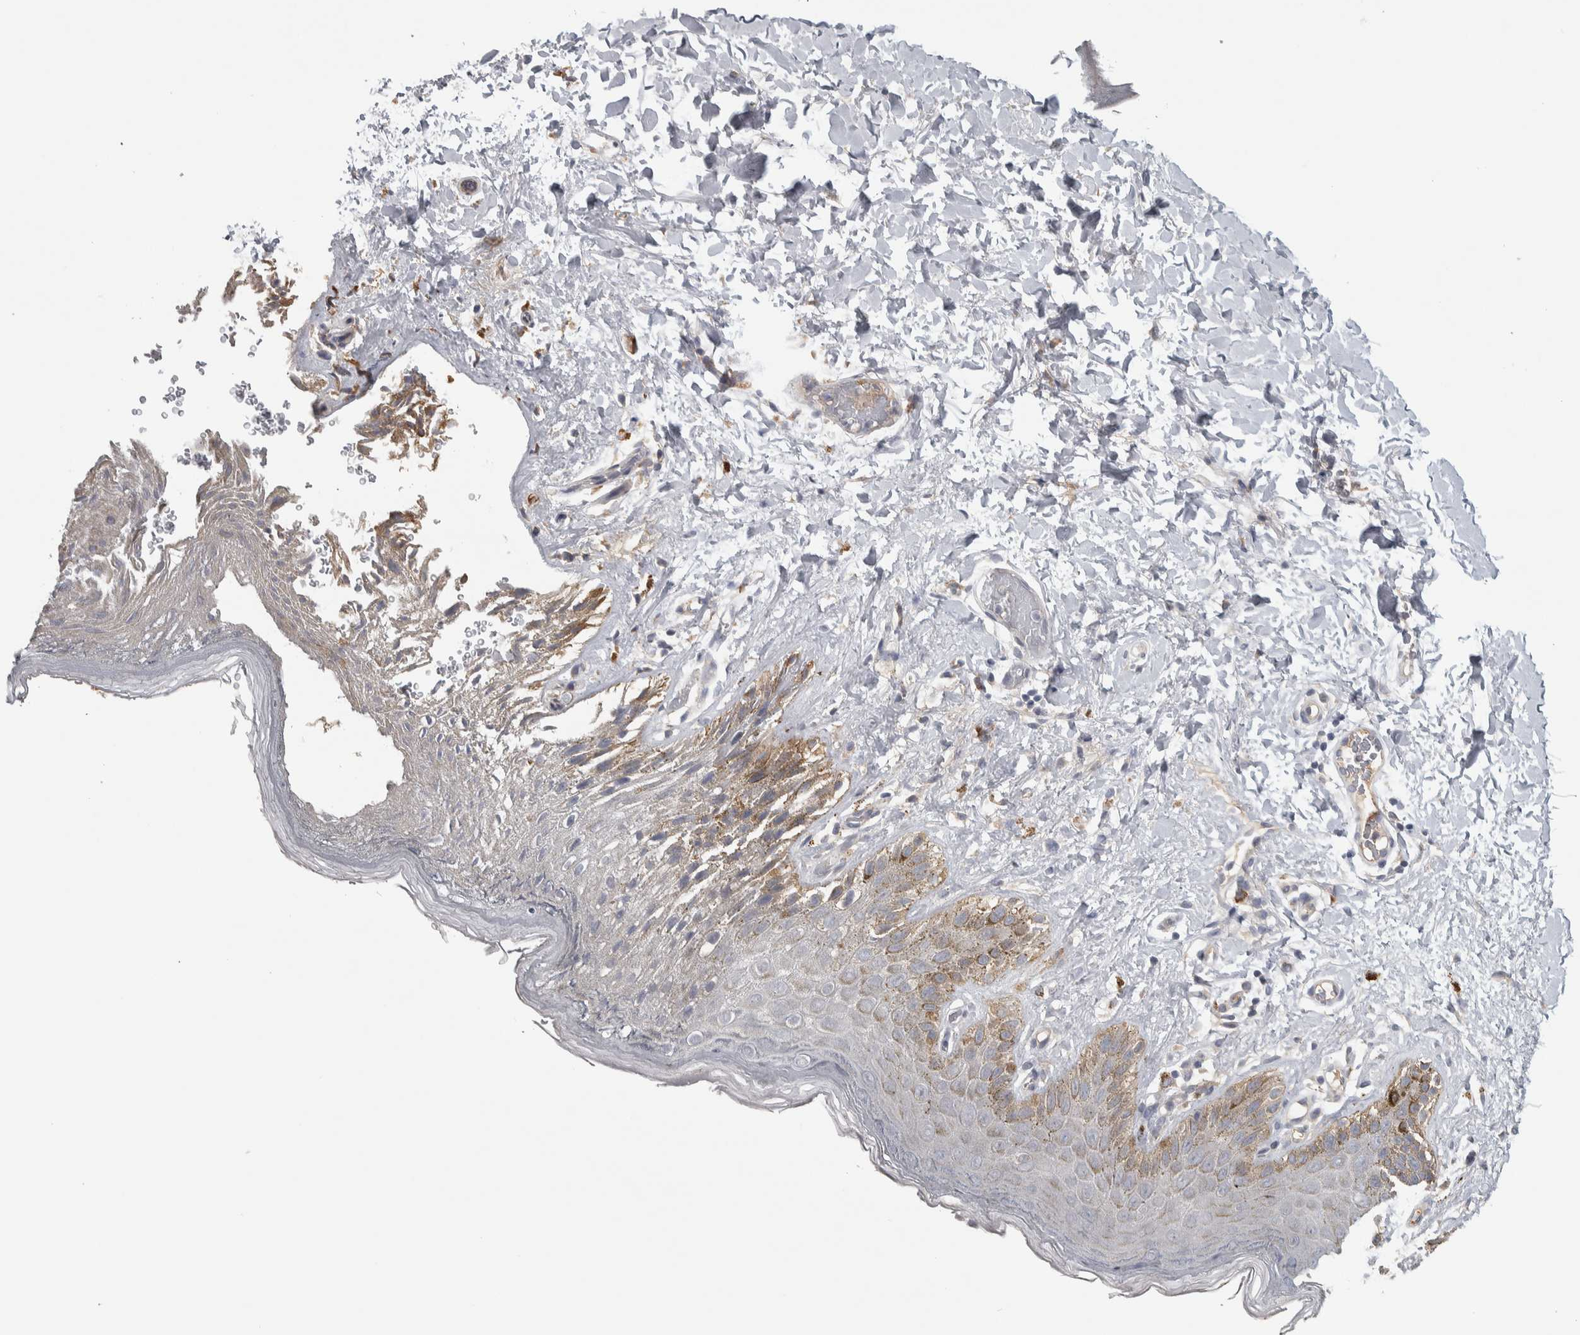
{"staining": {"intensity": "moderate", "quantity": "<25%", "location": "cytoplasmic/membranous"}, "tissue": "skin", "cell_type": "Epidermal cells", "image_type": "normal", "snomed": [{"axis": "morphology", "description": "Normal tissue, NOS"}, {"axis": "topography", "description": "Anal"}], "caption": "The photomicrograph exhibits a brown stain indicating the presence of a protein in the cytoplasmic/membranous of epidermal cells in skin. (DAB IHC with brightfield microscopy, high magnification).", "gene": "ADPRM", "patient": {"sex": "male", "age": 44}}